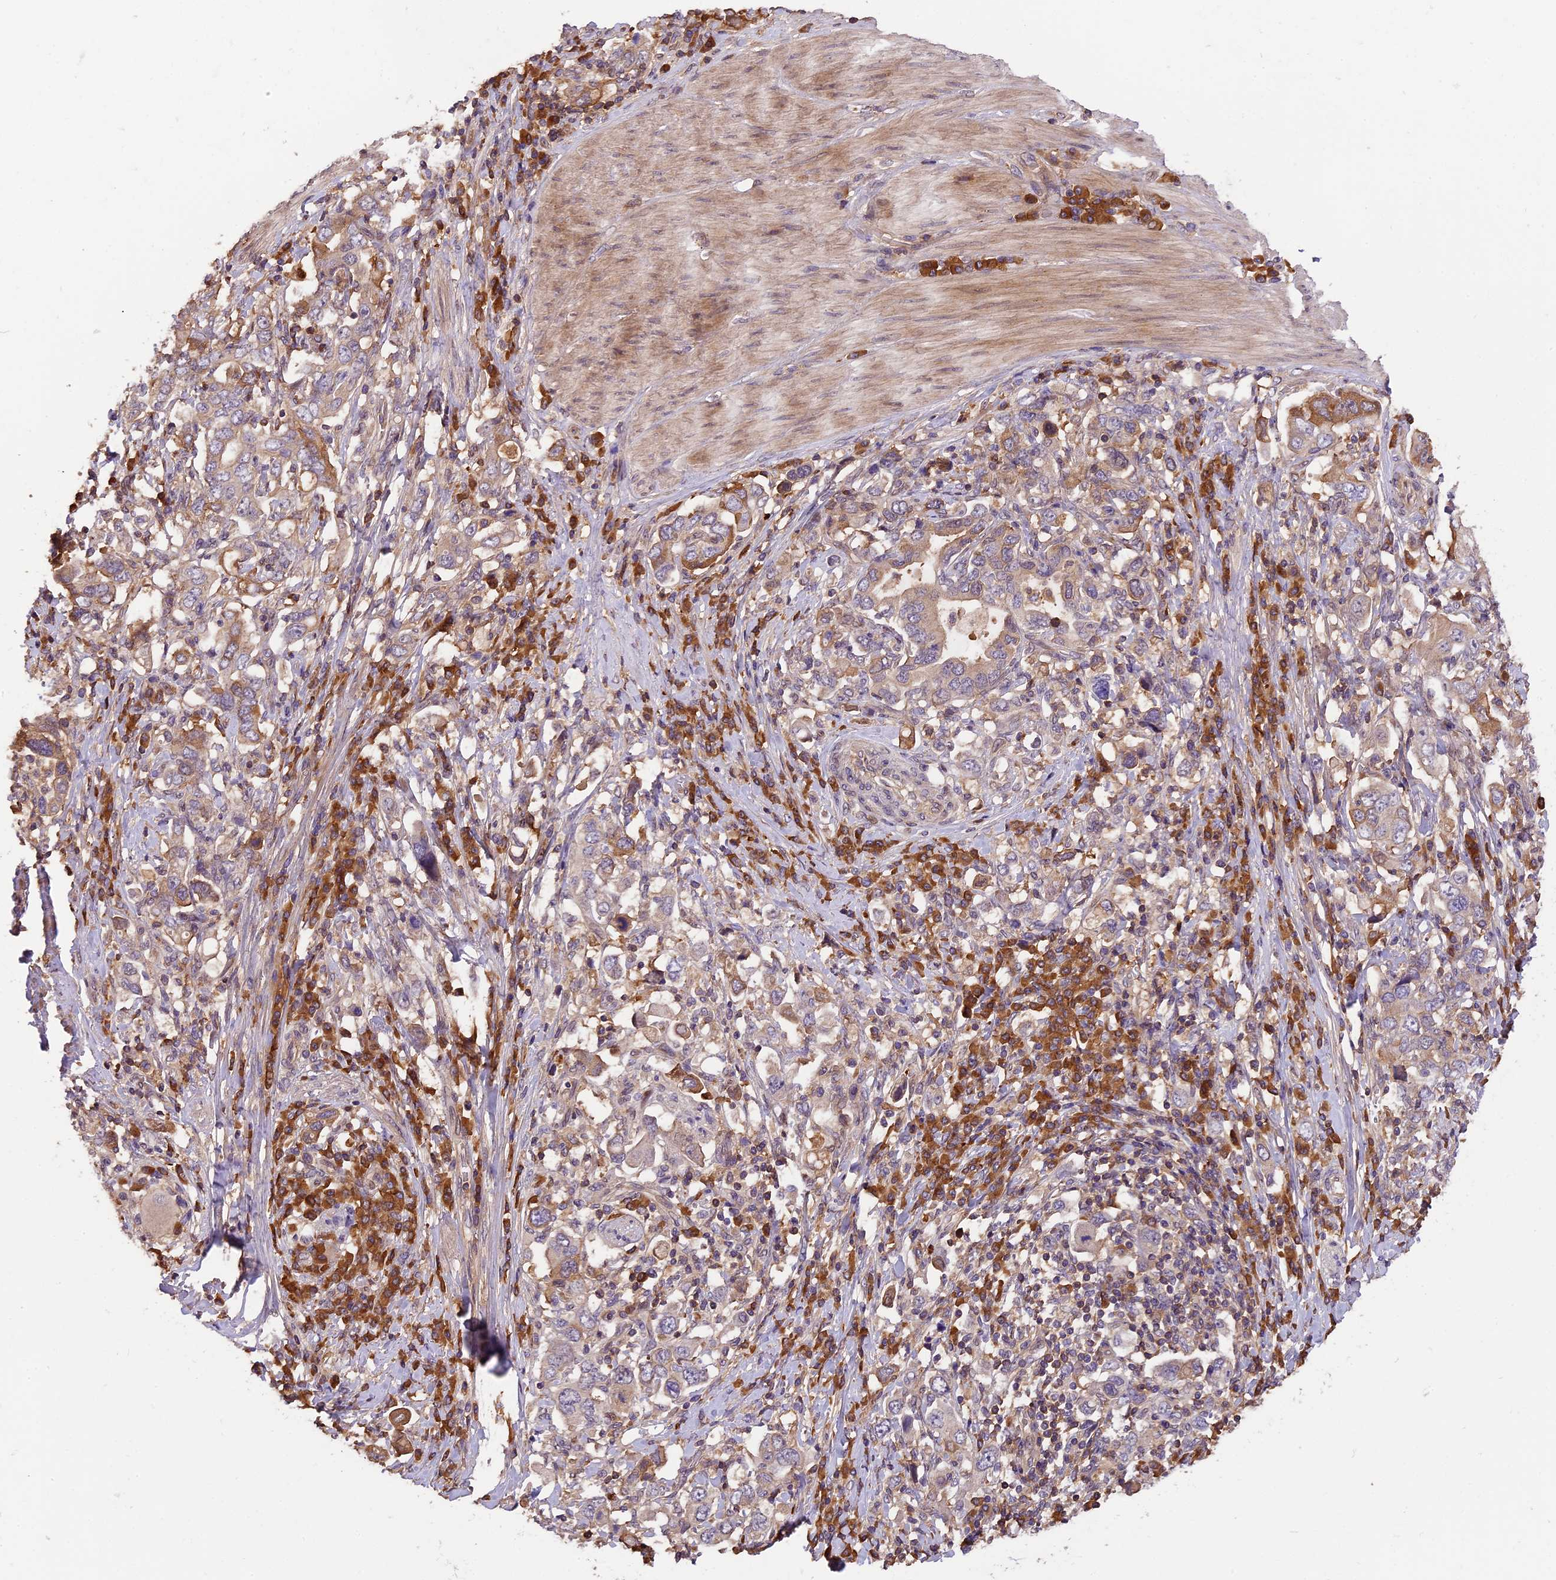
{"staining": {"intensity": "moderate", "quantity": "<25%", "location": "cytoplasmic/membranous"}, "tissue": "stomach cancer", "cell_type": "Tumor cells", "image_type": "cancer", "snomed": [{"axis": "morphology", "description": "Adenocarcinoma, NOS"}, {"axis": "topography", "description": "Stomach, upper"}, {"axis": "topography", "description": "Stomach"}], "caption": "Protein staining of stomach adenocarcinoma tissue shows moderate cytoplasmic/membranous expression in approximately <25% of tumor cells.", "gene": "SETD6", "patient": {"sex": "male", "age": 62}}